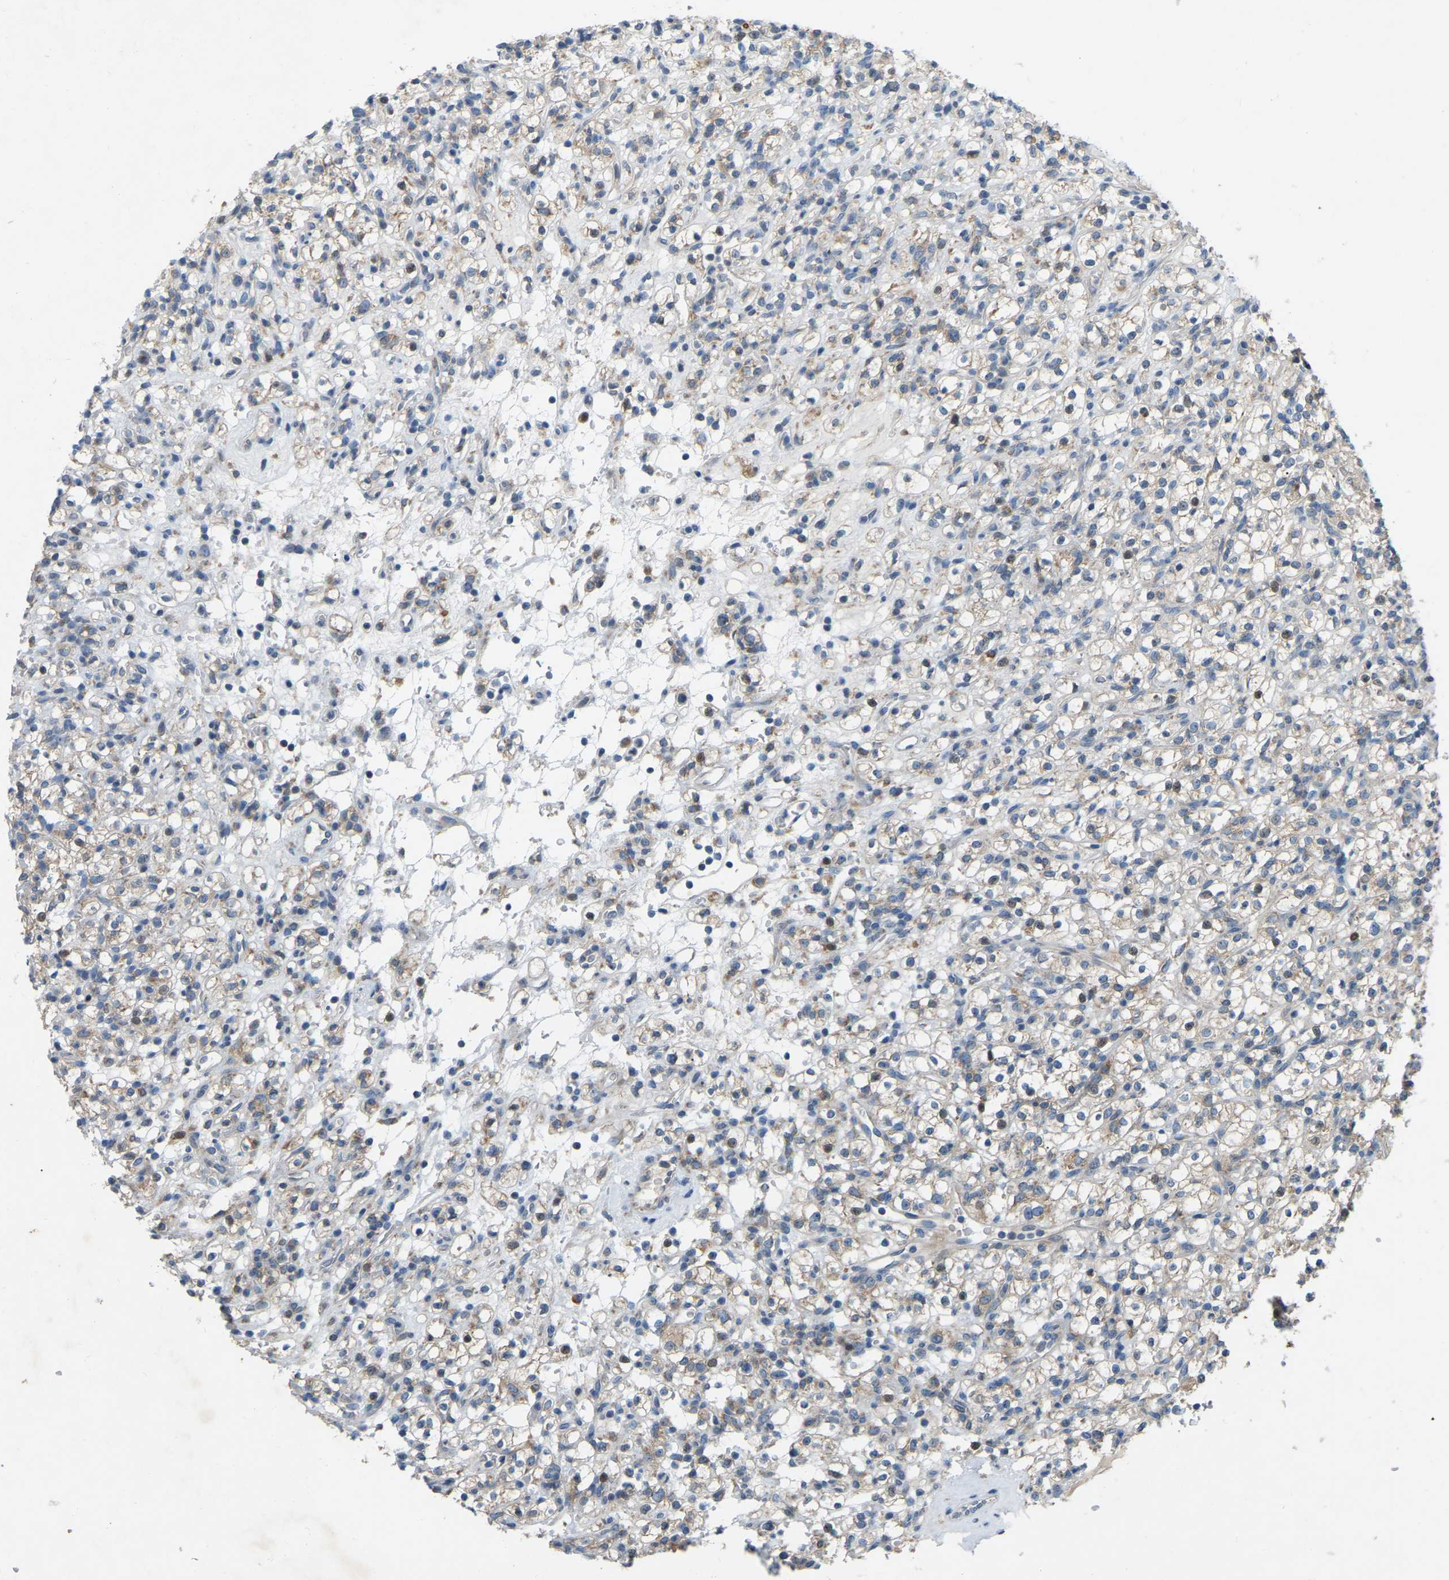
{"staining": {"intensity": "weak", "quantity": ">75%", "location": "cytoplasmic/membranous"}, "tissue": "renal cancer", "cell_type": "Tumor cells", "image_type": "cancer", "snomed": [{"axis": "morphology", "description": "Normal tissue, NOS"}, {"axis": "morphology", "description": "Adenocarcinoma, NOS"}, {"axis": "topography", "description": "Kidney"}], "caption": "Adenocarcinoma (renal) tissue shows weak cytoplasmic/membranous staining in approximately >75% of tumor cells, visualized by immunohistochemistry.", "gene": "PARL", "patient": {"sex": "female", "age": 72}}